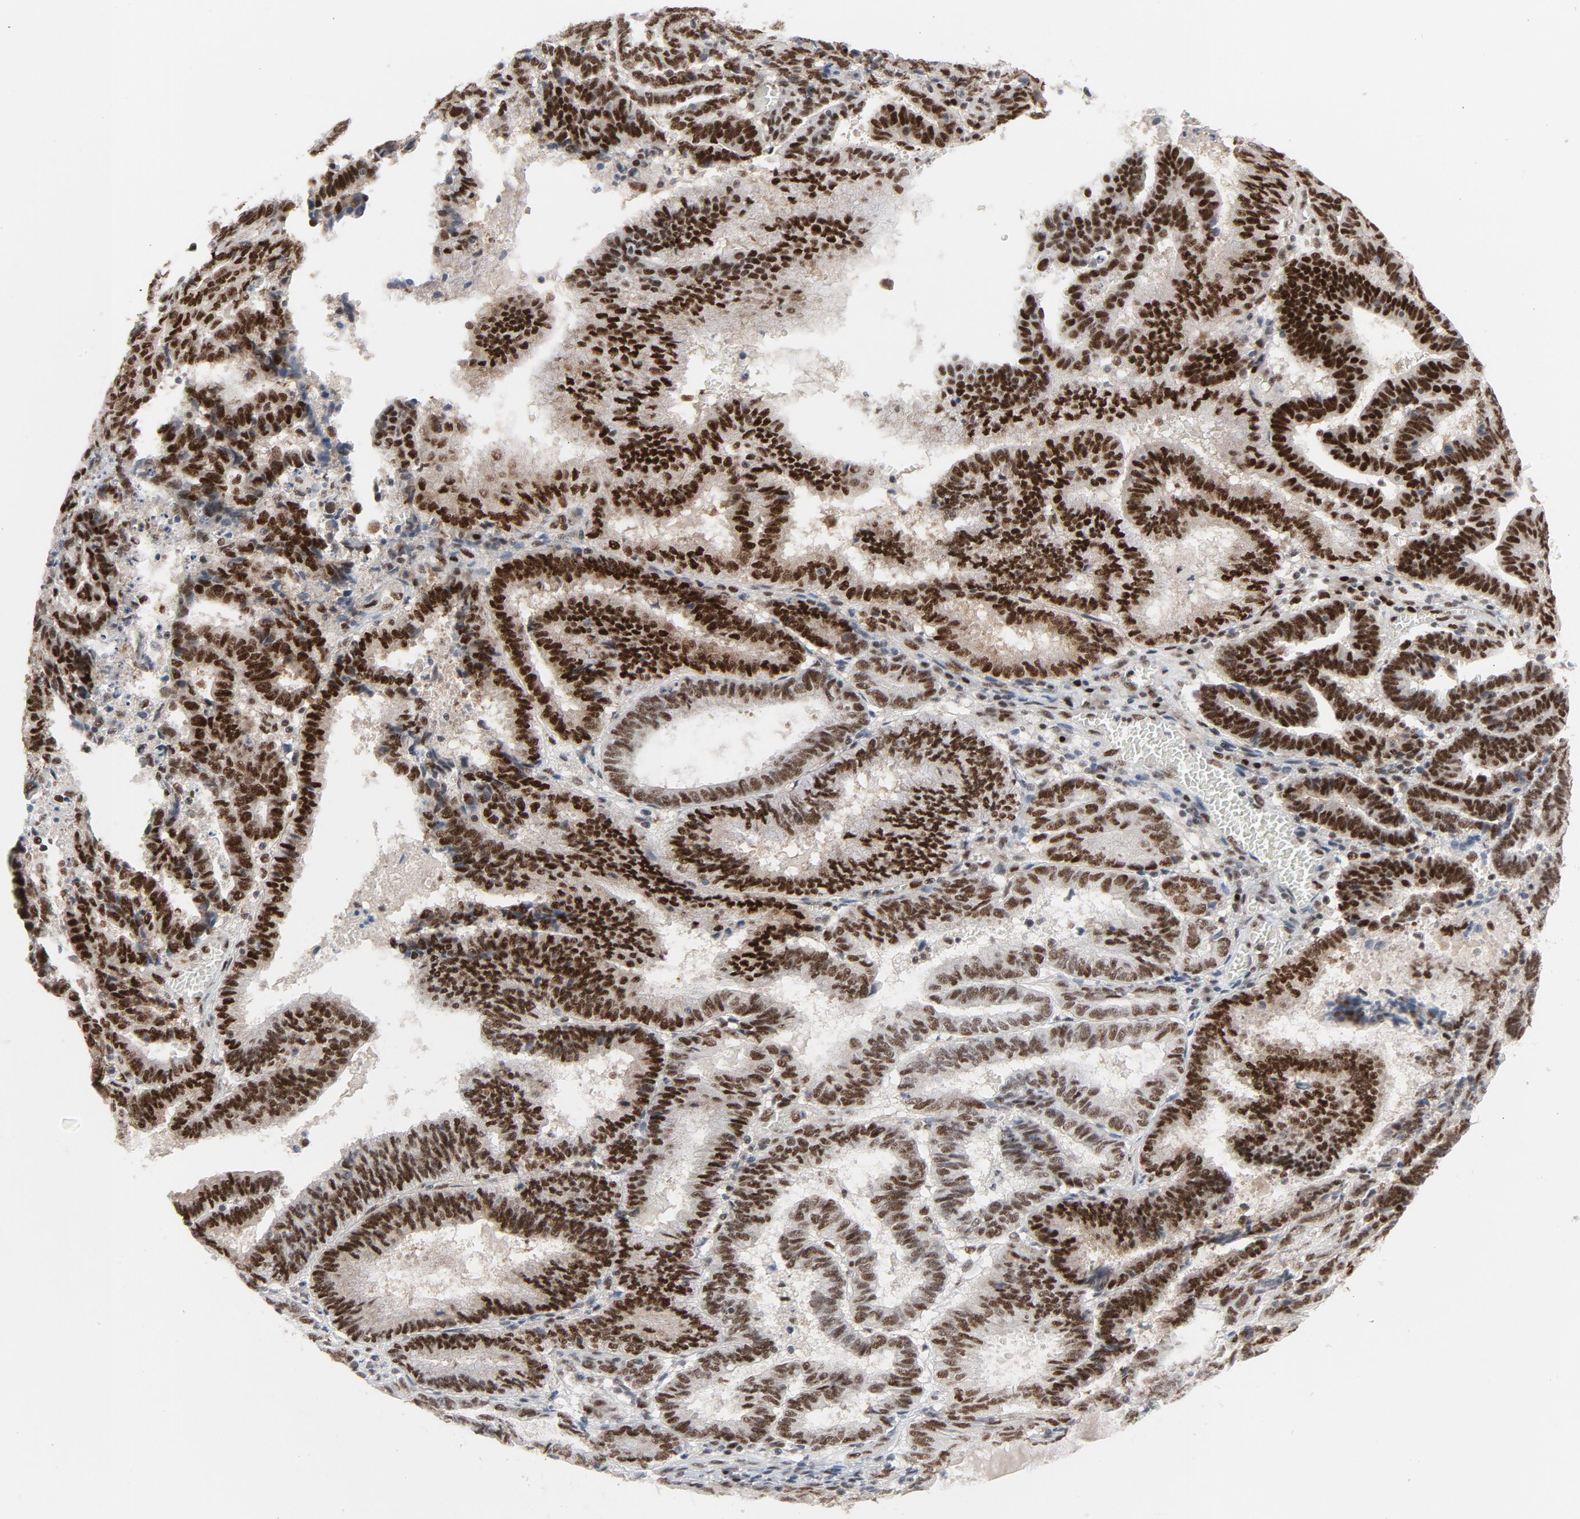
{"staining": {"intensity": "strong", "quantity": ">75%", "location": "nuclear"}, "tissue": "endometrial cancer", "cell_type": "Tumor cells", "image_type": "cancer", "snomed": [{"axis": "morphology", "description": "Adenocarcinoma, NOS"}, {"axis": "topography", "description": "Uterus"}], "caption": "This image exhibits immunohistochemistry (IHC) staining of adenocarcinoma (endometrial), with high strong nuclear positivity in about >75% of tumor cells.", "gene": "JMJD6", "patient": {"sex": "female", "age": 83}}